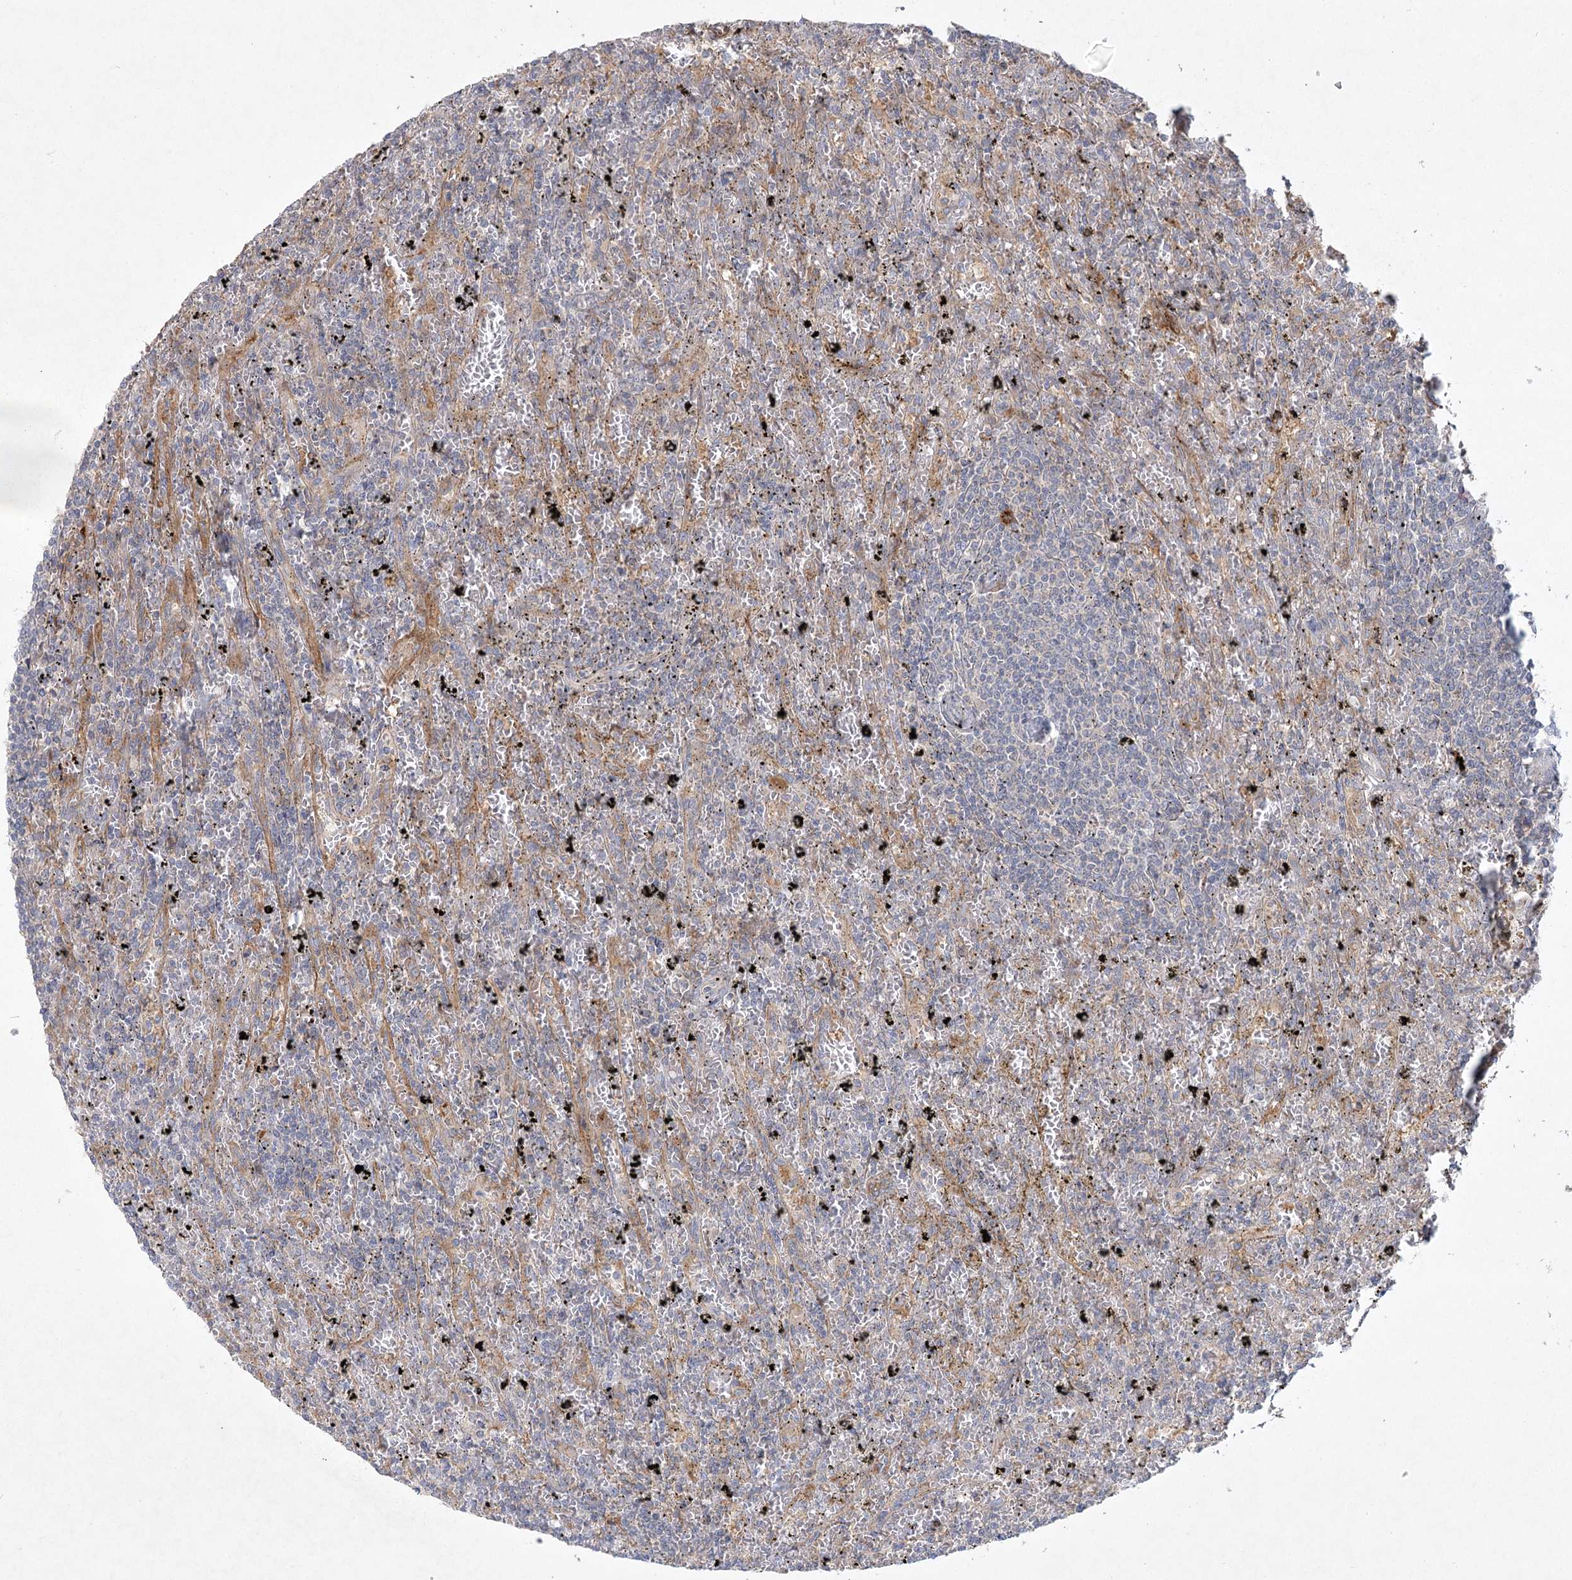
{"staining": {"intensity": "negative", "quantity": "none", "location": "none"}, "tissue": "lymphoma", "cell_type": "Tumor cells", "image_type": "cancer", "snomed": [{"axis": "morphology", "description": "Malignant lymphoma, non-Hodgkin's type, Low grade"}, {"axis": "topography", "description": "Spleen"}], "caption": "A high-resolution image shows immunohistochemistry staining of low-grade malignant lymphoma, non-Hodgkin's type, which exhibits no significant staining in tumor cells.", "gene": "FAM110C", "patient": {"sex": "male", "age": 76}}